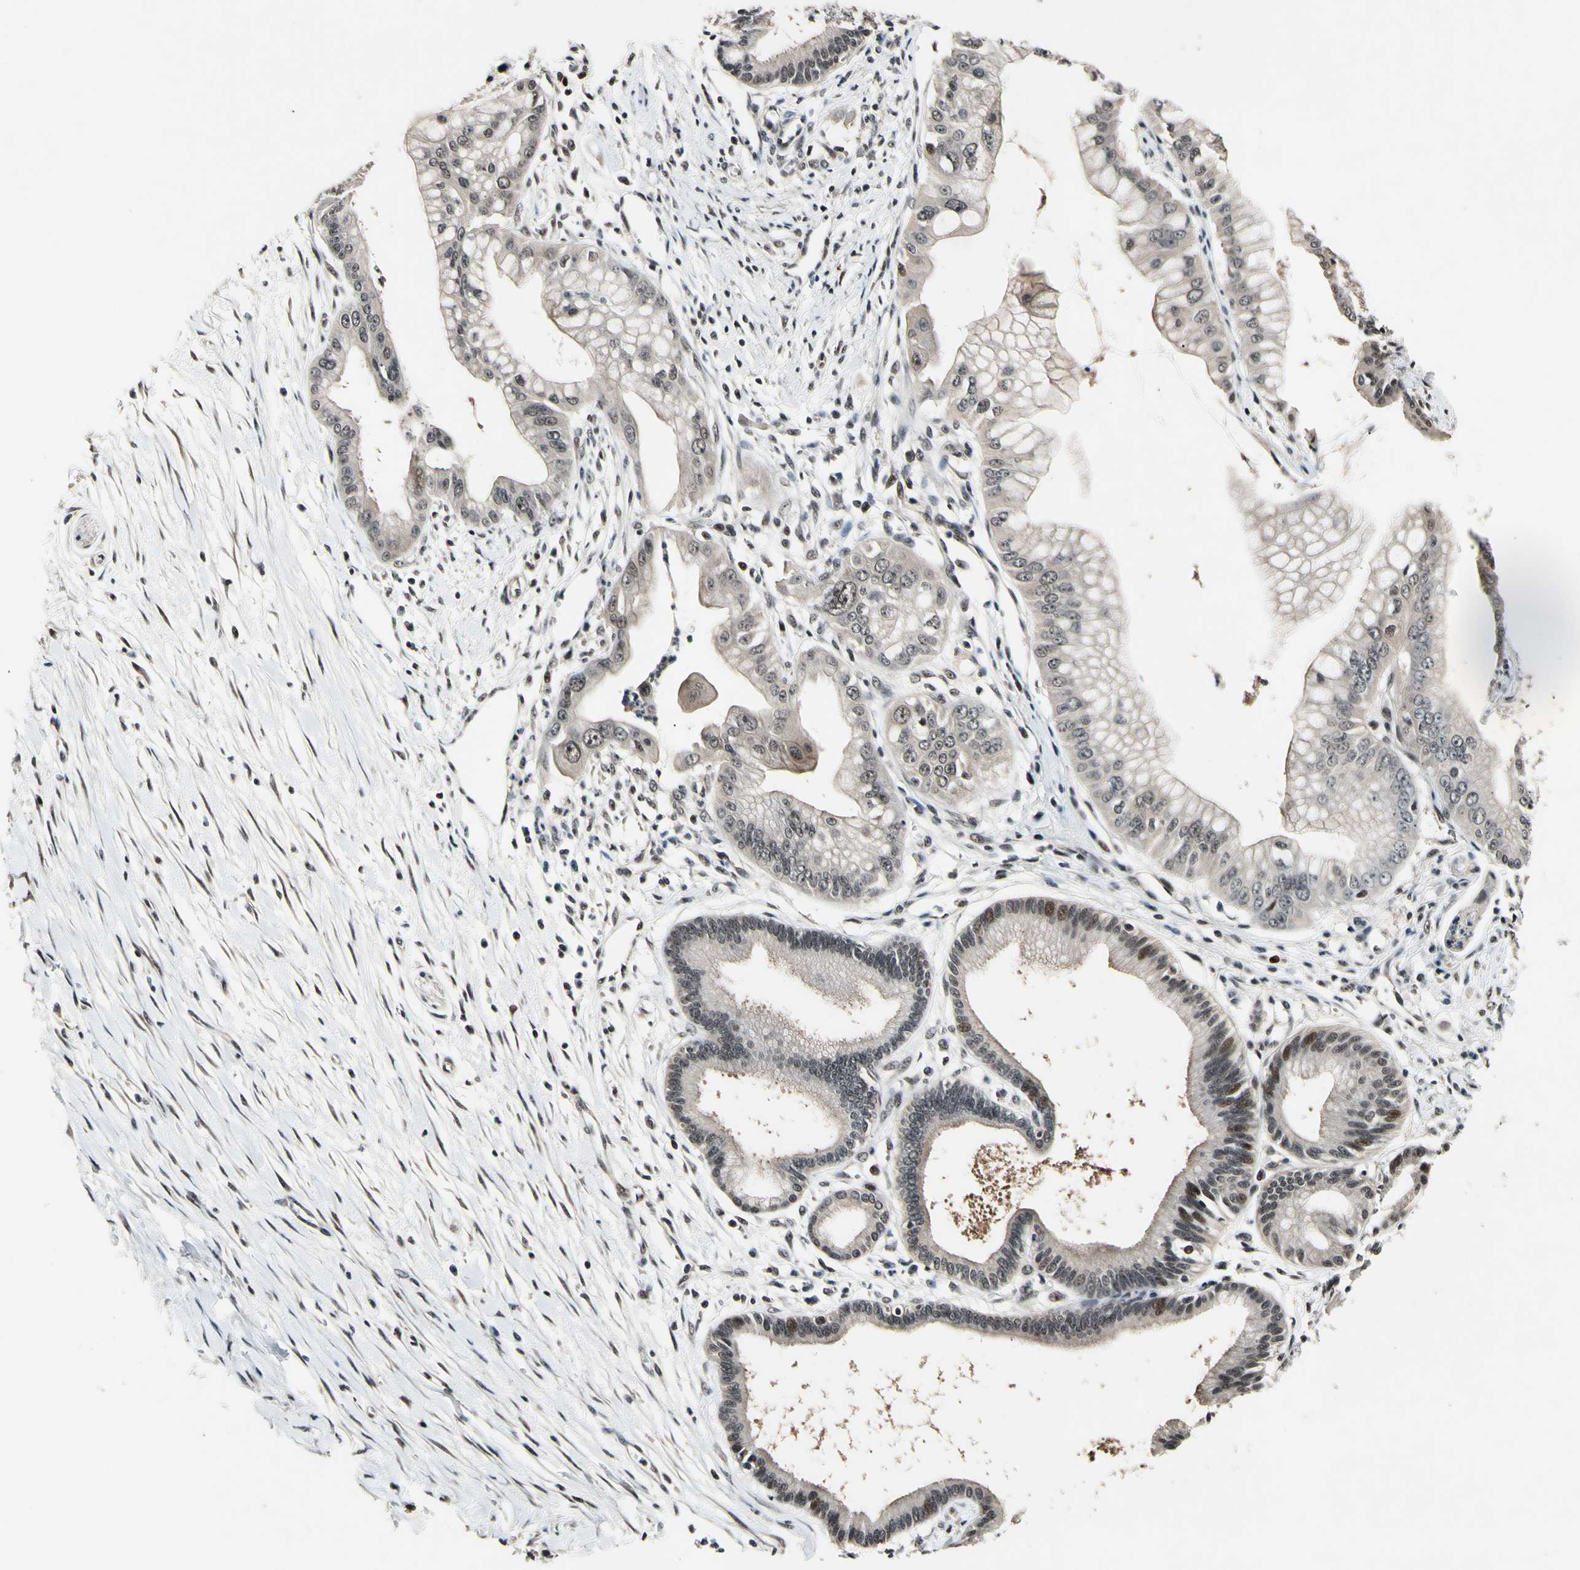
{"staining": {"intensity": "weak", "quantity": ">75%", "location": "cytoplasmic/membranous,nuclear"}, "tissue": "pancreatic cancer", "cell_type": "Tumor cells", "image_type": "cancer", "snomed": [{"axis": "morphology", "description": "Adenocarcinoma, NOS"}, {"axis": "topography", "description": "Pancreas"}], "caption": "The image shows immunohistochemical staining of pancreatic cancer (adenocarcinoma). There is weak cytoplasmic/membranous and nuclear positivity is identified in about >75% of tumor cells. Ihc stains the protein of interest in brown and the nuclei are stained blue.", "gene": "PSMD10", "patient": {"sex": "male", "age": 59}}